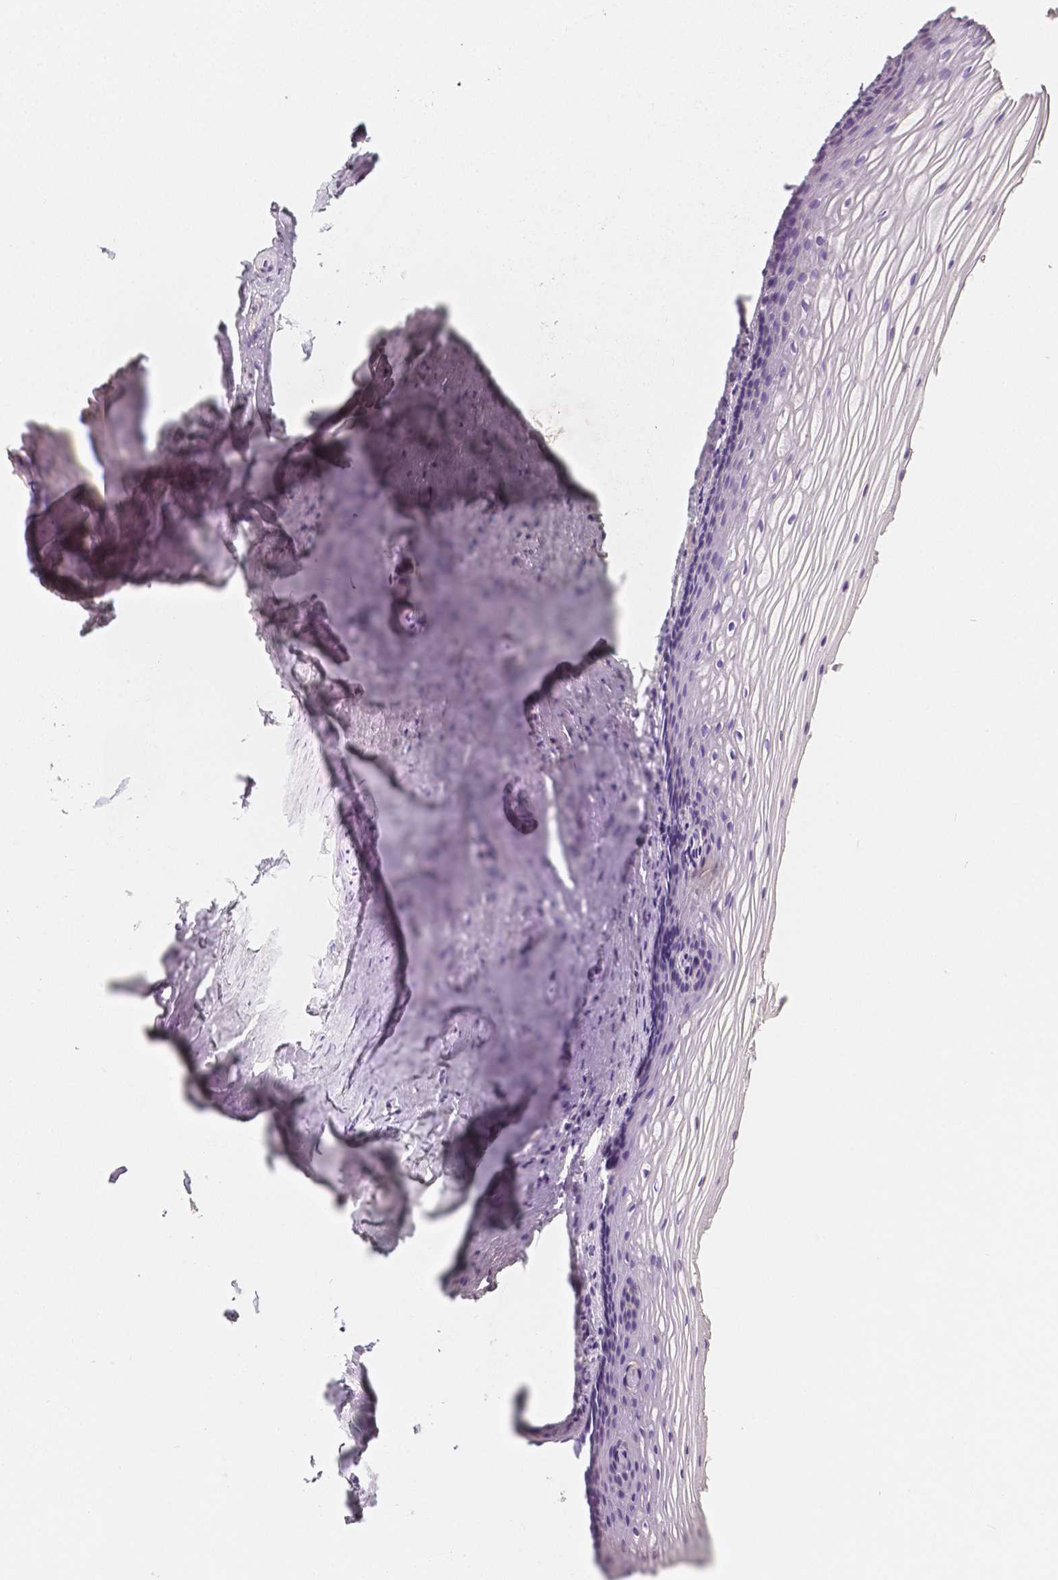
{"staining": {"intensity": "negative", "quantity": "none", "location": "none"}, "tissue": "vagina", "cell_type": "Squamous epithelial cells", "image_type": "normal", "snomed": [{"axis": "morphology", "description": "Normal tissue, NOS"}, {"axis": "topography", "description": "Vagina"}], "caption": "Squamous epithelial cells show no significant positivity in benign vagina. (DAB immunohistochemistry, high magnification).", "gene": "NECAB2", "patient": {"sex": "female", "age": 52}}